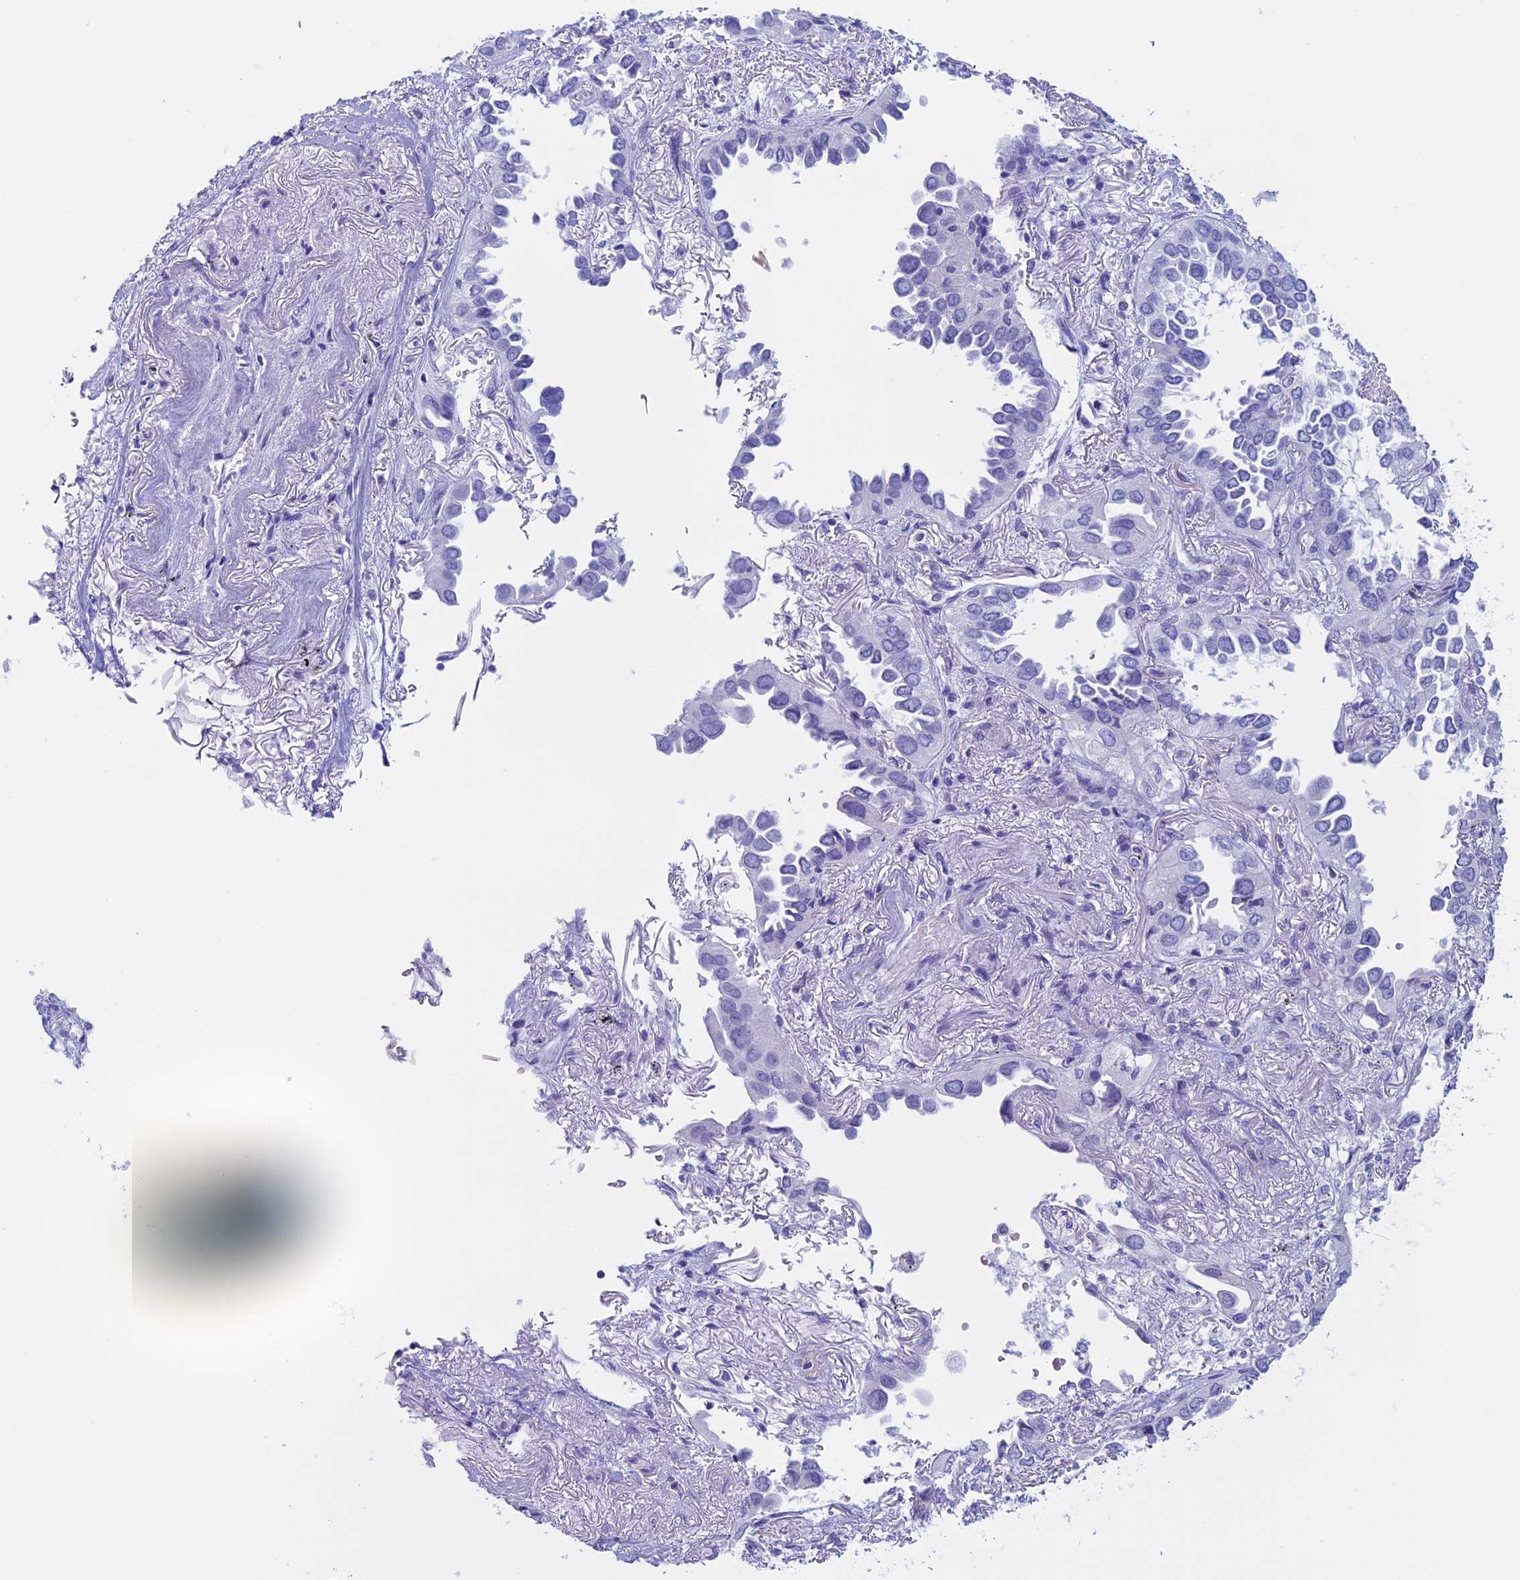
{"staining": {"intensity": "negative", "quantity": "none", "location": "none"}, "tissue": "lung cancer", "cell_type": "Tumor cells", "image_type": "cancer", "snomed": [{"axis": "morphology", "description": "Adenocarcinoma, NOS"}, {"axis": "topography", "description": "Lung"}], "caption": "Immunohistochemical staining of human lung cancer displays no significant expression in tumor cells.", "gene": "RP1", "patient": {"sex": "female", "age": 76}}